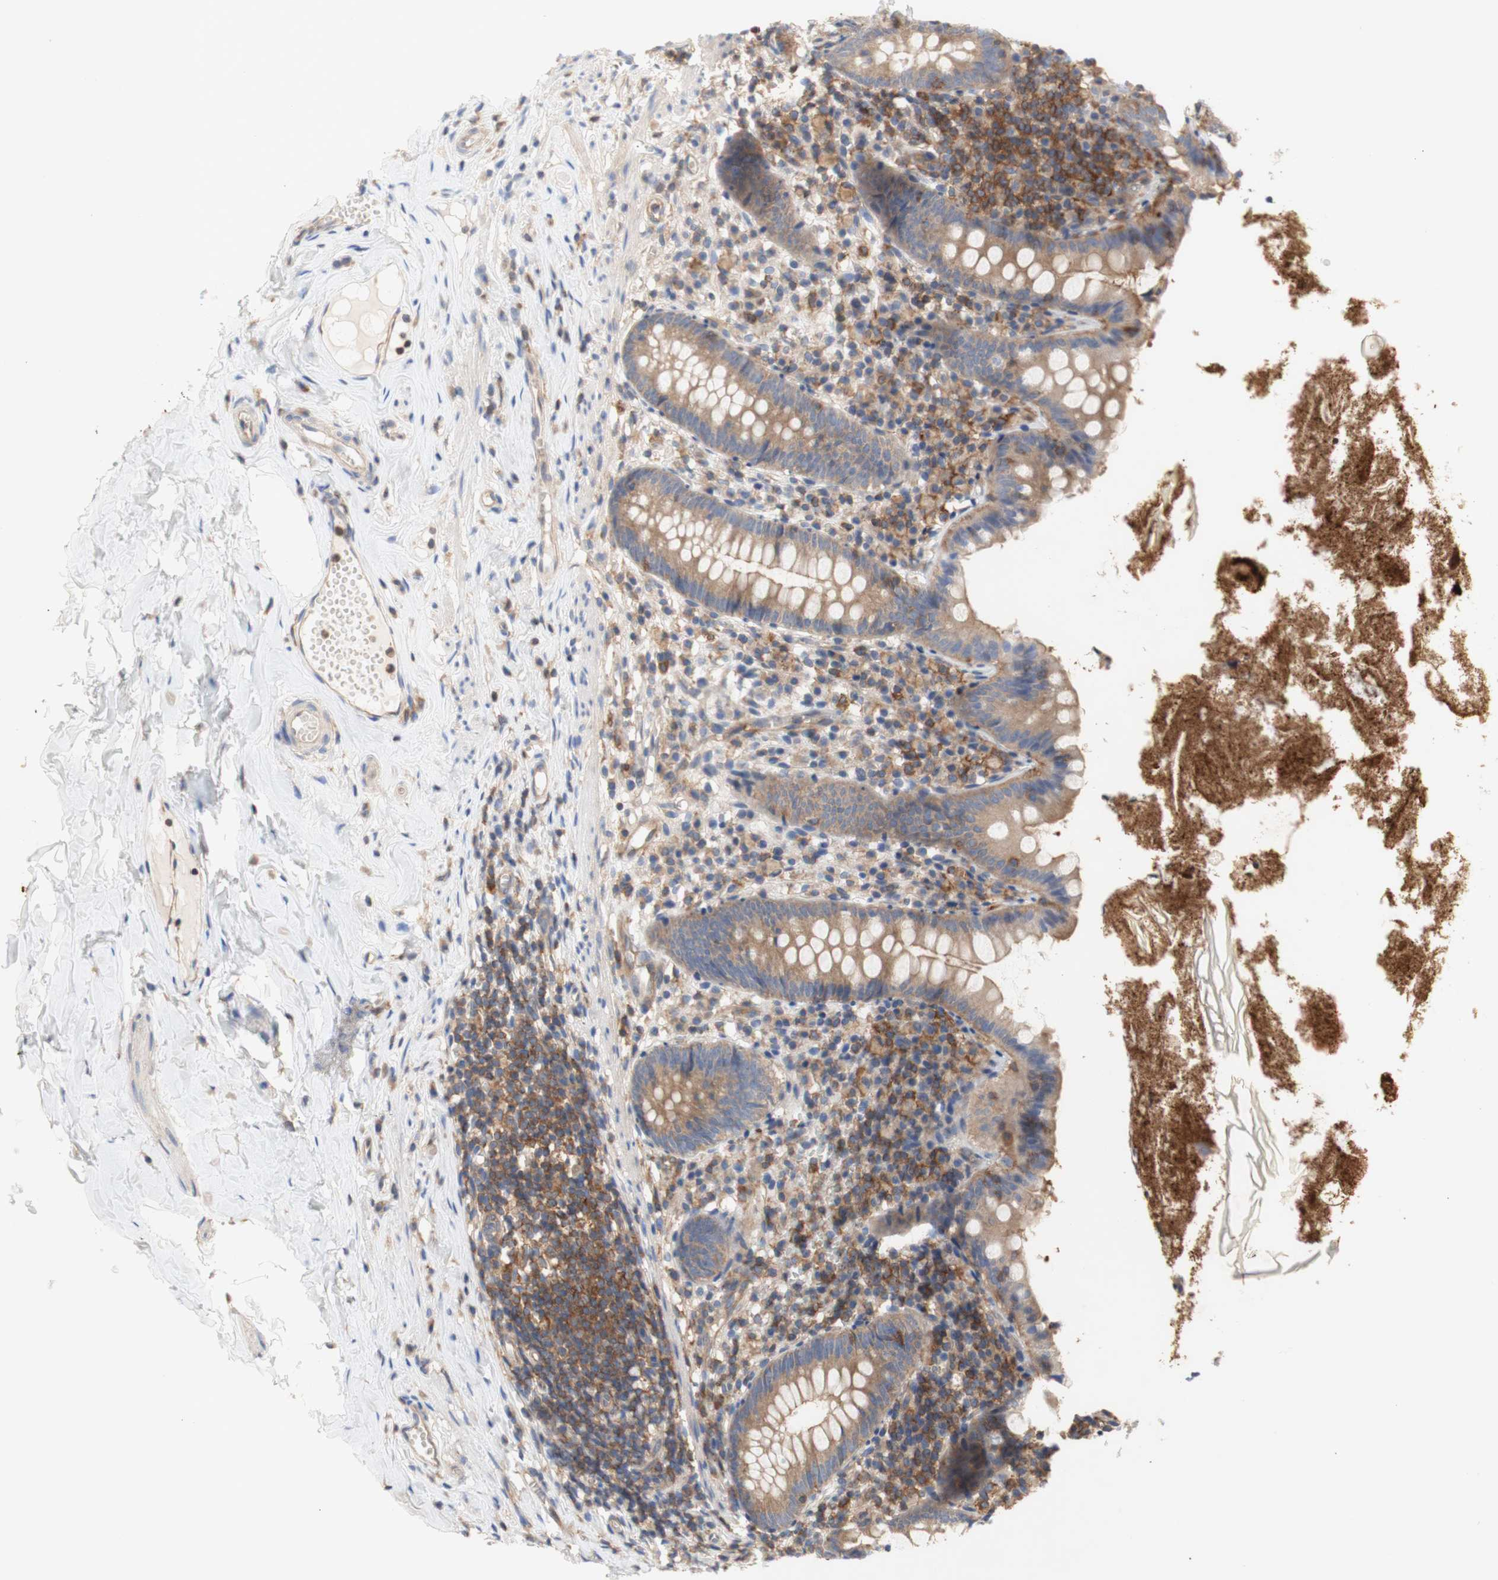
{"staining": {"intensity": "moderate", "quantity": "25%-75%", "location": "cytoplasmic/membranous"}, "tissue": "appendix", "cell_type": "Glandular cells", "image_type": "normal", "snomed": [{"axis": "morphology", "description": "Normal tissue, NOS"}, {"axis": "topography", "description": "Appendix"}], "caption": "Immunohistochemistry (IHC) photomicrograph of unremarkable appendix: appendix stained using immunohistochemistry (IHC) exhibits medium levels of moderate protein expression localized specifically in the cytoplasmic/membranous of glandular cells, appearing as a cytoplasmic/membranous brown color.", "gene": "IKBKG", "patient": {"sex": "male", "age": 52}}